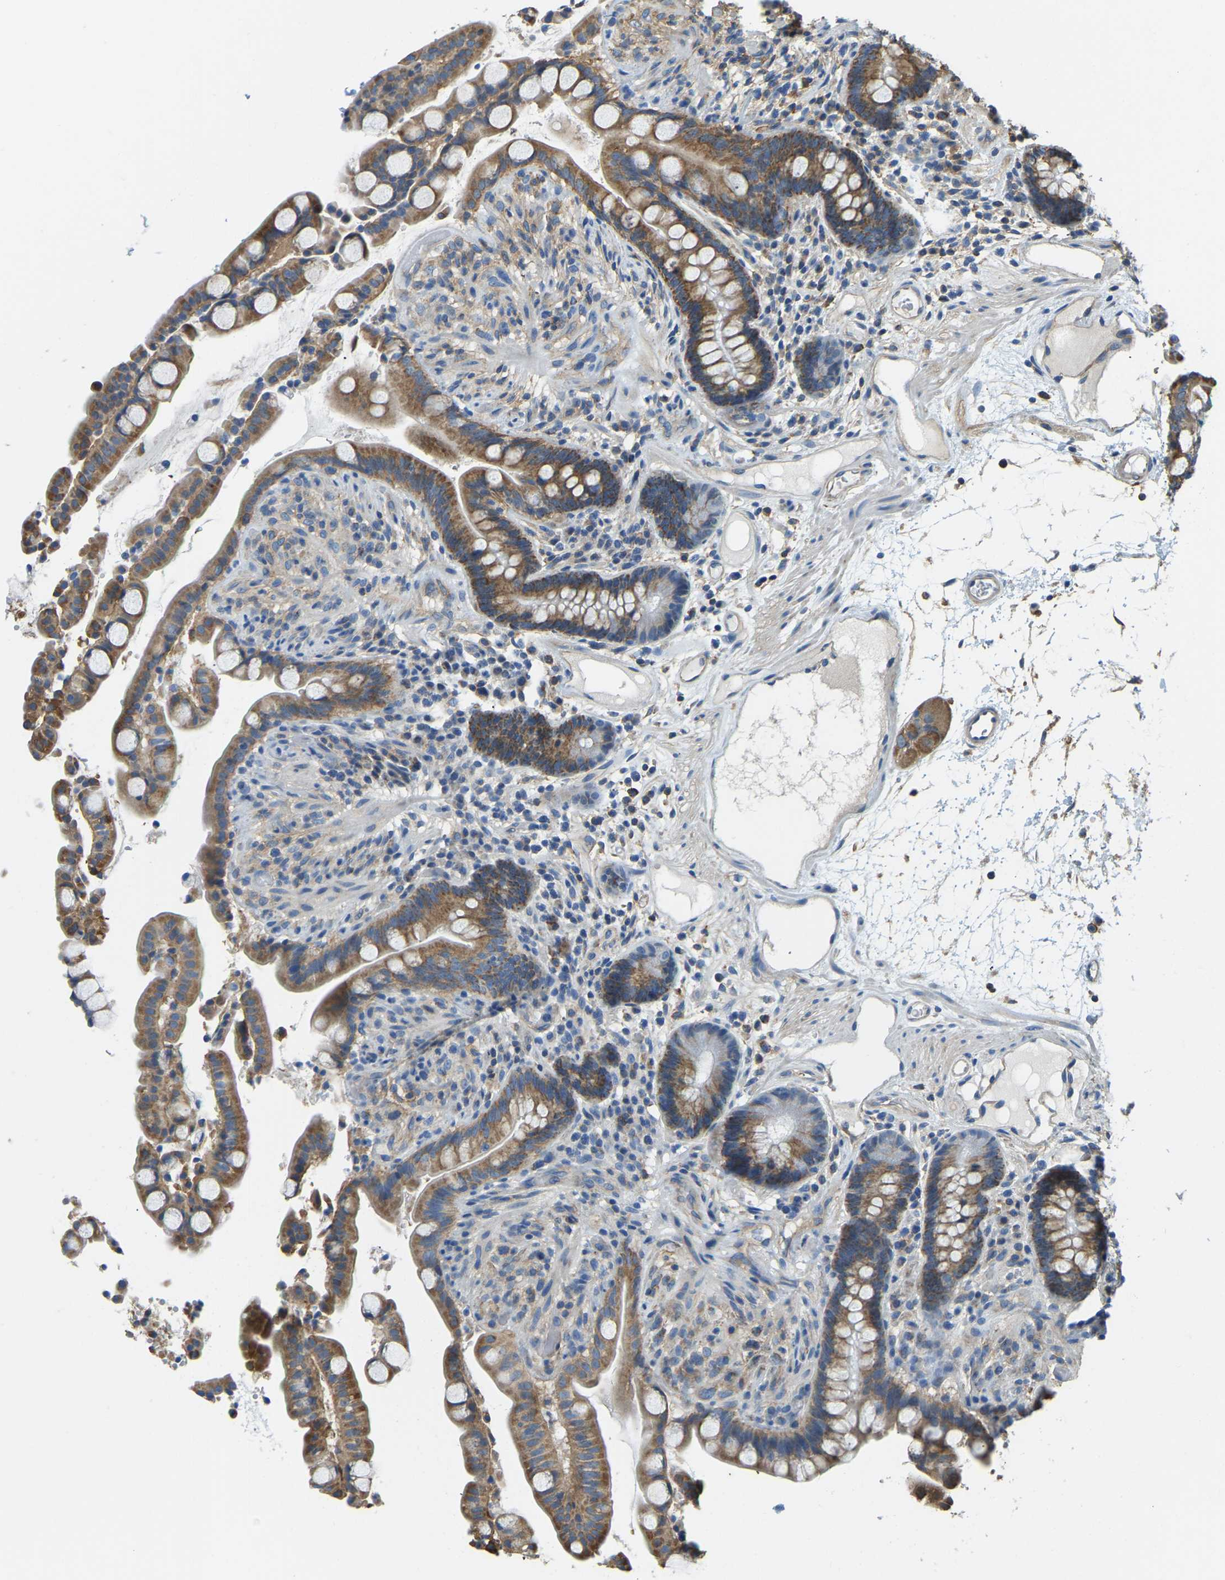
{"staining": {"intensity": "weak", "quantity": "25%-75%", "location": "cytoplasmic/membranous"}, "tissue": "colon", "cell_type": "Endothelial cells", "image_type": "normal", "snomed": [{"axis": "morphology", "description": "Normal tissue, NOS"}, {"axis": "topography", "description": "Colon"}], "caption": "Endothelial cells demonstrate low levels of weak cytoplasmic/membranous positivity in about 25%-75% of cells in normal human colon. (DAB = brown stain, brightfield microscopy at high magnification).", "gene": "AHNAK", "patient": {"sex": "male", "age": 73}}